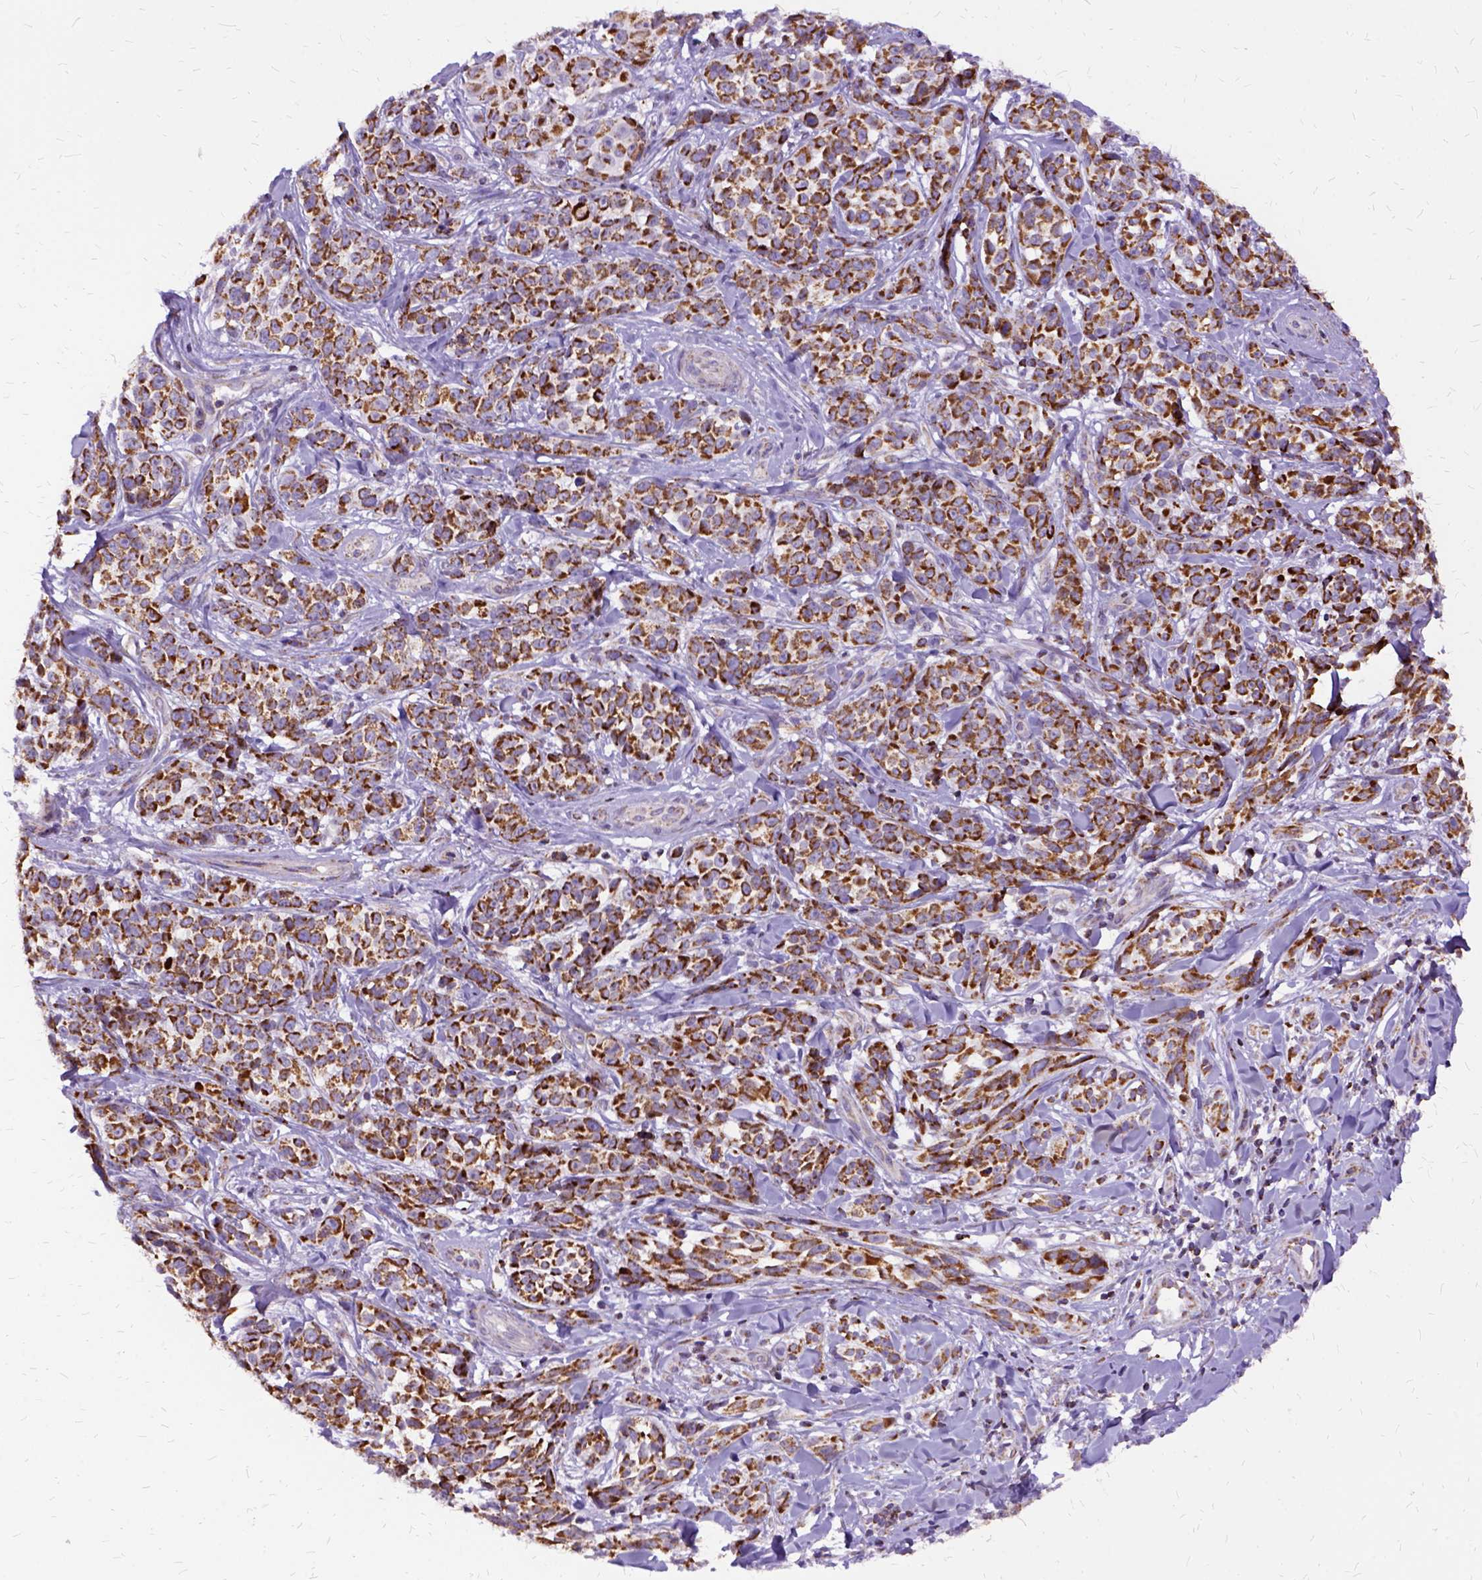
{"staining": {"intensity": "strong", "quantity": ">75%", "location": "cytoplasmic/membranous"}, "tissue": "melanoma", "cell_type": "Tumor cells", "image_type": "cancer", "snomed": [{"axis": "morphology", "description": "Malignant melanoma, NOS"}, {"axis": "topography", "description": "Skin"}], "caption": "Melanoma stained for a protein (brown) displays strong cytoplasmic/membranous positive positivity in approximately >75% of tumor cells.", "gene": "OXCT1", "patient": {"sex": "female", "age": 88}}